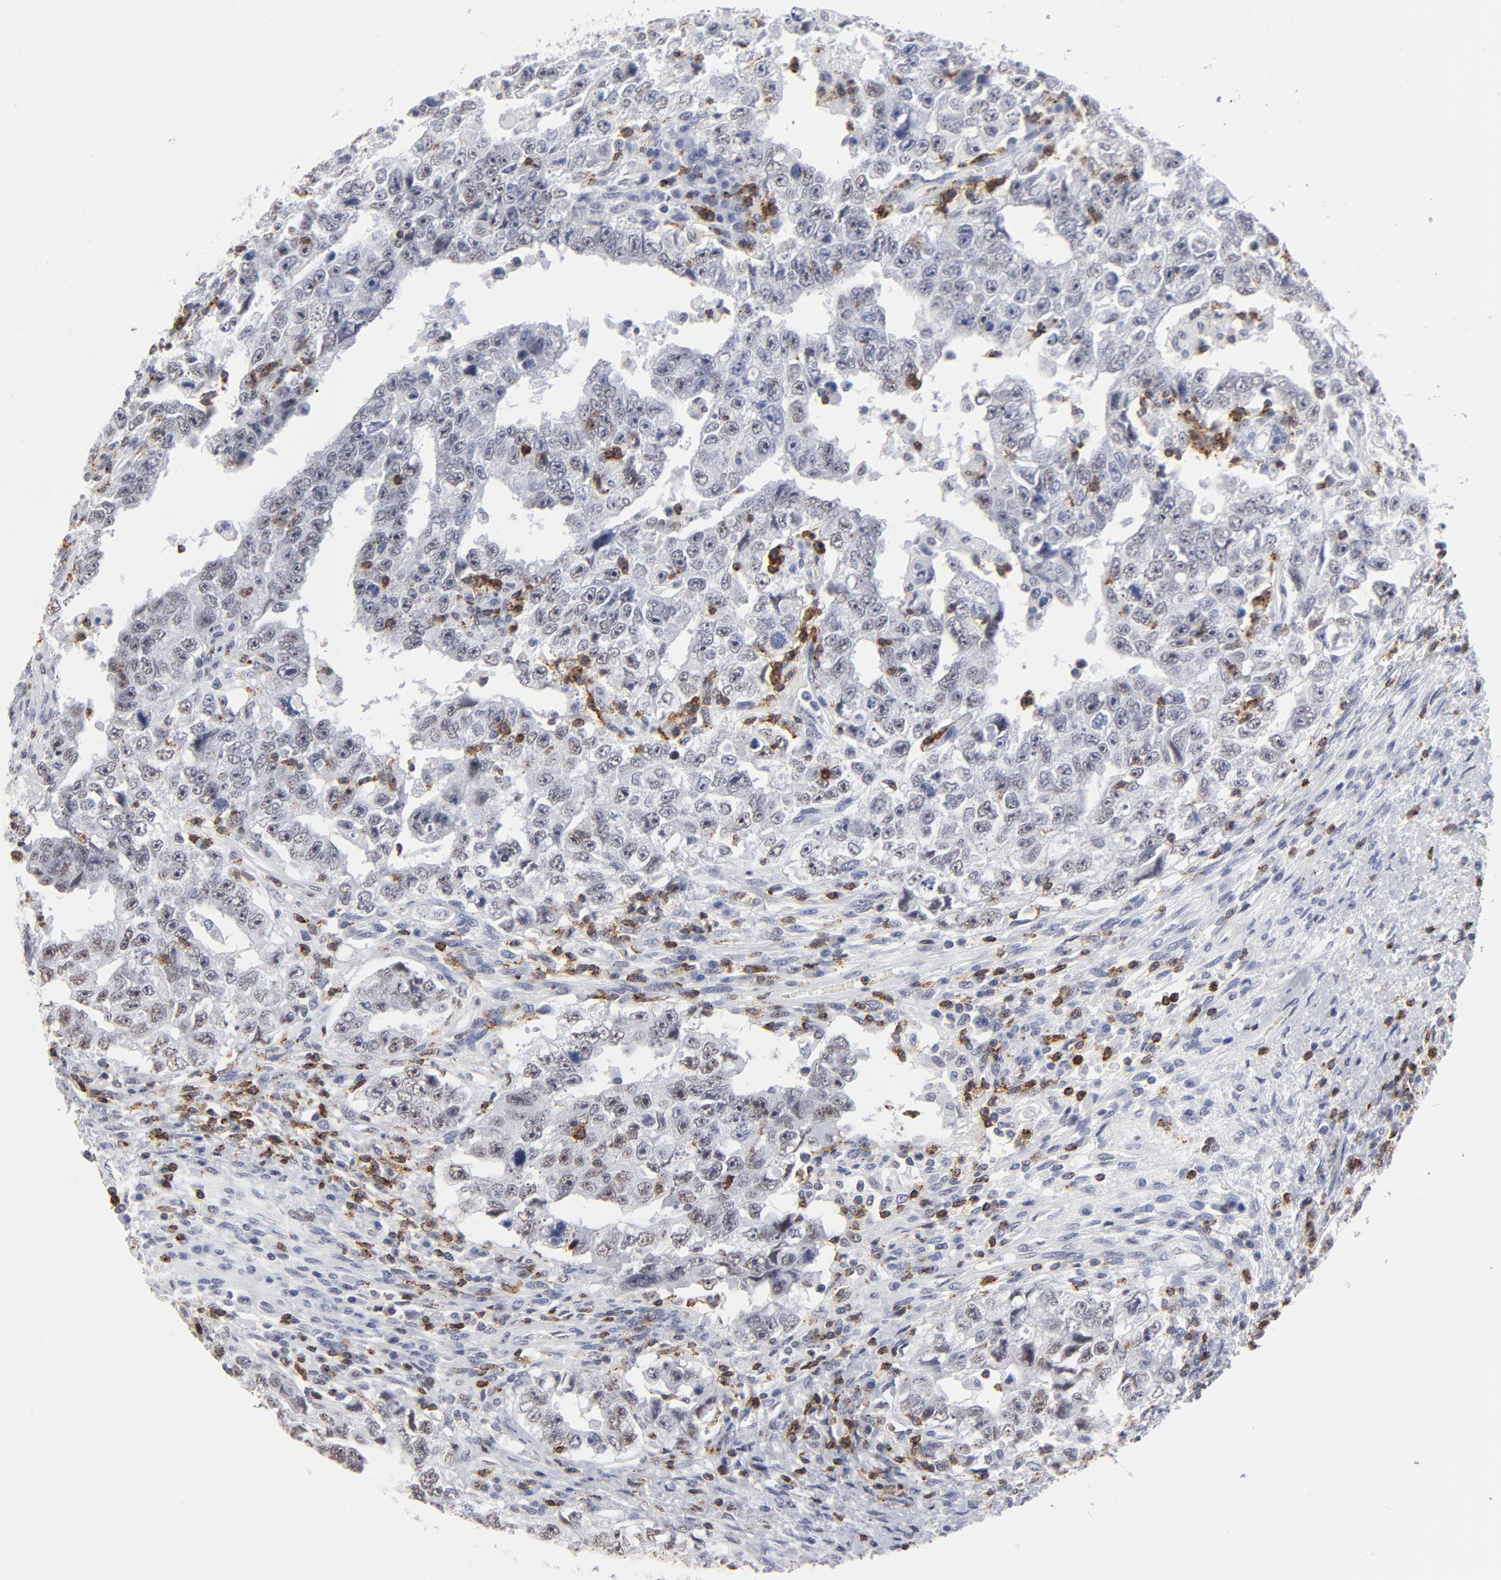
{"staining": {"intensity": "weak", "quantity": "25%-75%", "location": "nuclear"}, "tissue": "testis cancer", "cell_type": "Tumor cells", "image_type": "cancer", "snomed": [{"axis": "morphology", "description": "Carcinoma, Embryonal, NOS"}, {"axis": "topography", "description": "Testis"}], "caption": "Protein staining of testis cancer tissue displays weak nuclear expression in about 25%-75% of tumor cells. (DAB IHC with brightfield microscopy, high magnification).", "gene": "CD2", "patient": {"sex": "male", "age": 26}}